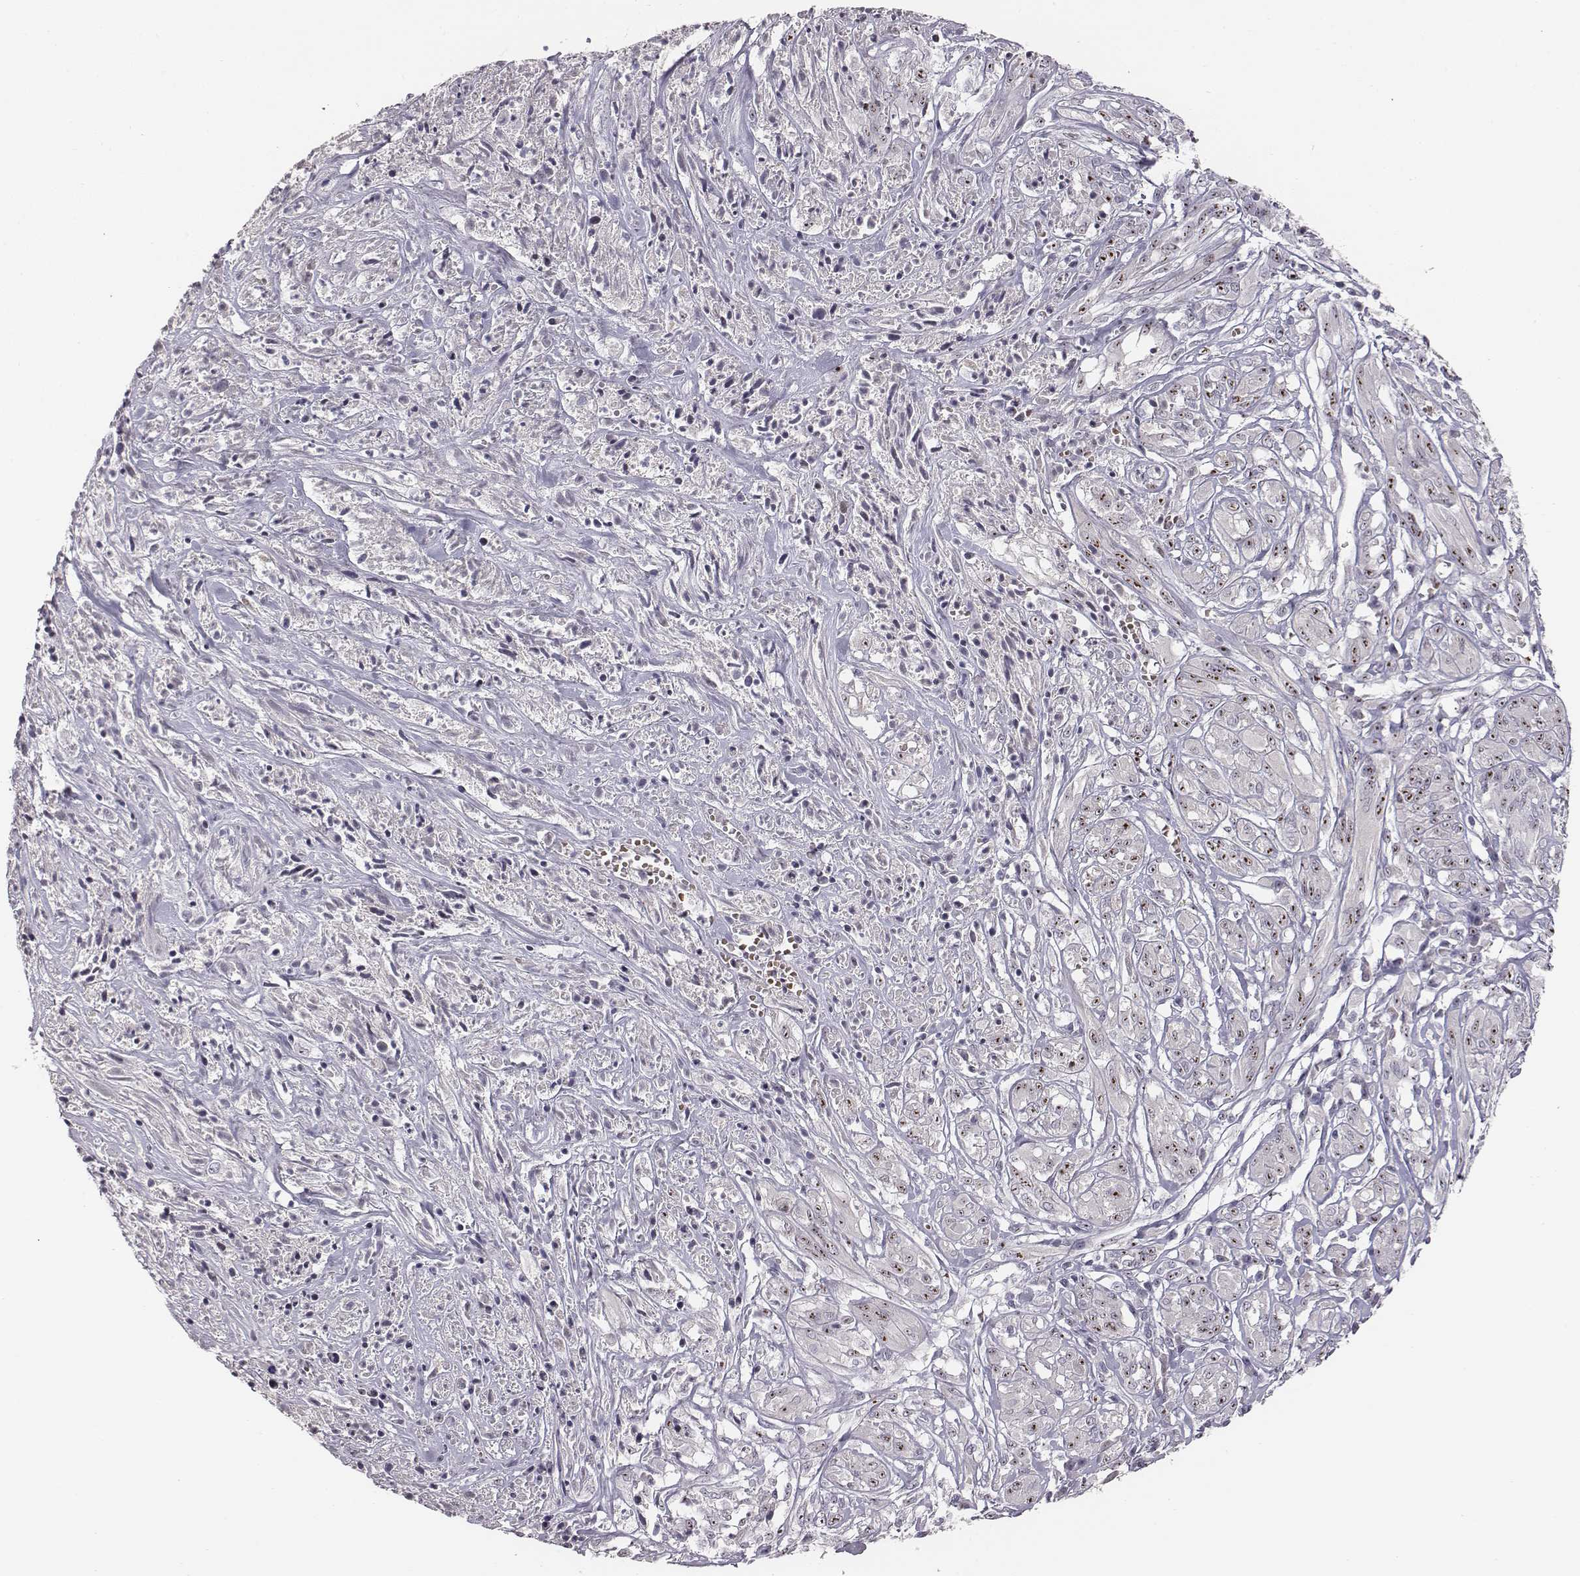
{"staining": {"intensity": "strong", "quantity": ">75%", "location": "nuclear"}, "tissue": "melanoma", "cell_type": "Tumor cells", "image_type": "cancer", "snomed": [{"axis": "morphology", "description": "Malignant melanoma, NOS"}, {"axis": "topography", "description": "Skin"}], "caption": "An image of human malignant melanoma stained for a protein reveals strong nuclear brown staining in tumor cells. The protein of interest is stained brown, and the nuclei are stained in blue (DAB IHC with brightfield microscopy, high magnification).", "gene": "NIFK", "patient": {"sex": "female", "age": 91}}